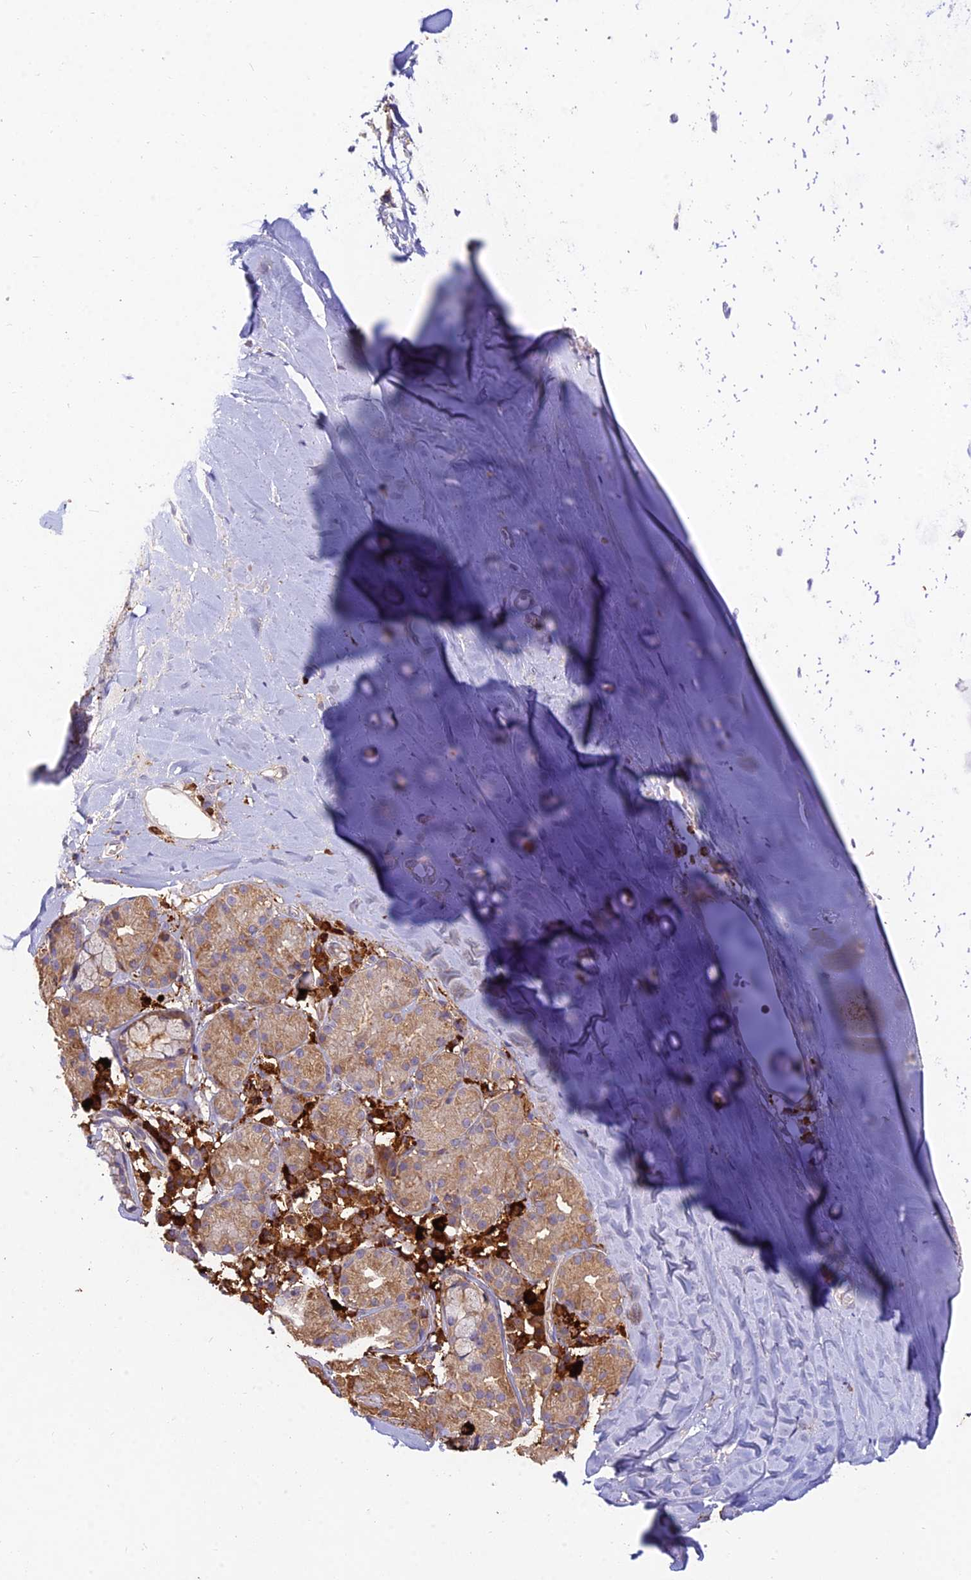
{"staining": {"intensity": "negative", "quantity": "none", "location": "none"}, "tissue": "adipose tissue", "cell_type": "Adipocytes", "image_type": "normal", "snomed": [{"axis": "morphology", "description": "Normal tissue, NOS"}, {"axis": "morphology", "description": "Basal cell carcinoma"}, {"axis": "topography", "description": "Cartilage tissue"}, {"axis": "topography", "description": "Nasopharynx"}, {"axis": "topography", "description": "Oral tissue"}], "caption": "This is a histopathology image of immunohistochemistry staining of unremarkable adipose tissue, which shows no staining in adipocytes. The staining is performed using DAB brown chromogen with nuclei counter-stained in using hematoxylin.", "gene": "NXNL2", "patient": {"sex": "female", "age": 77}}